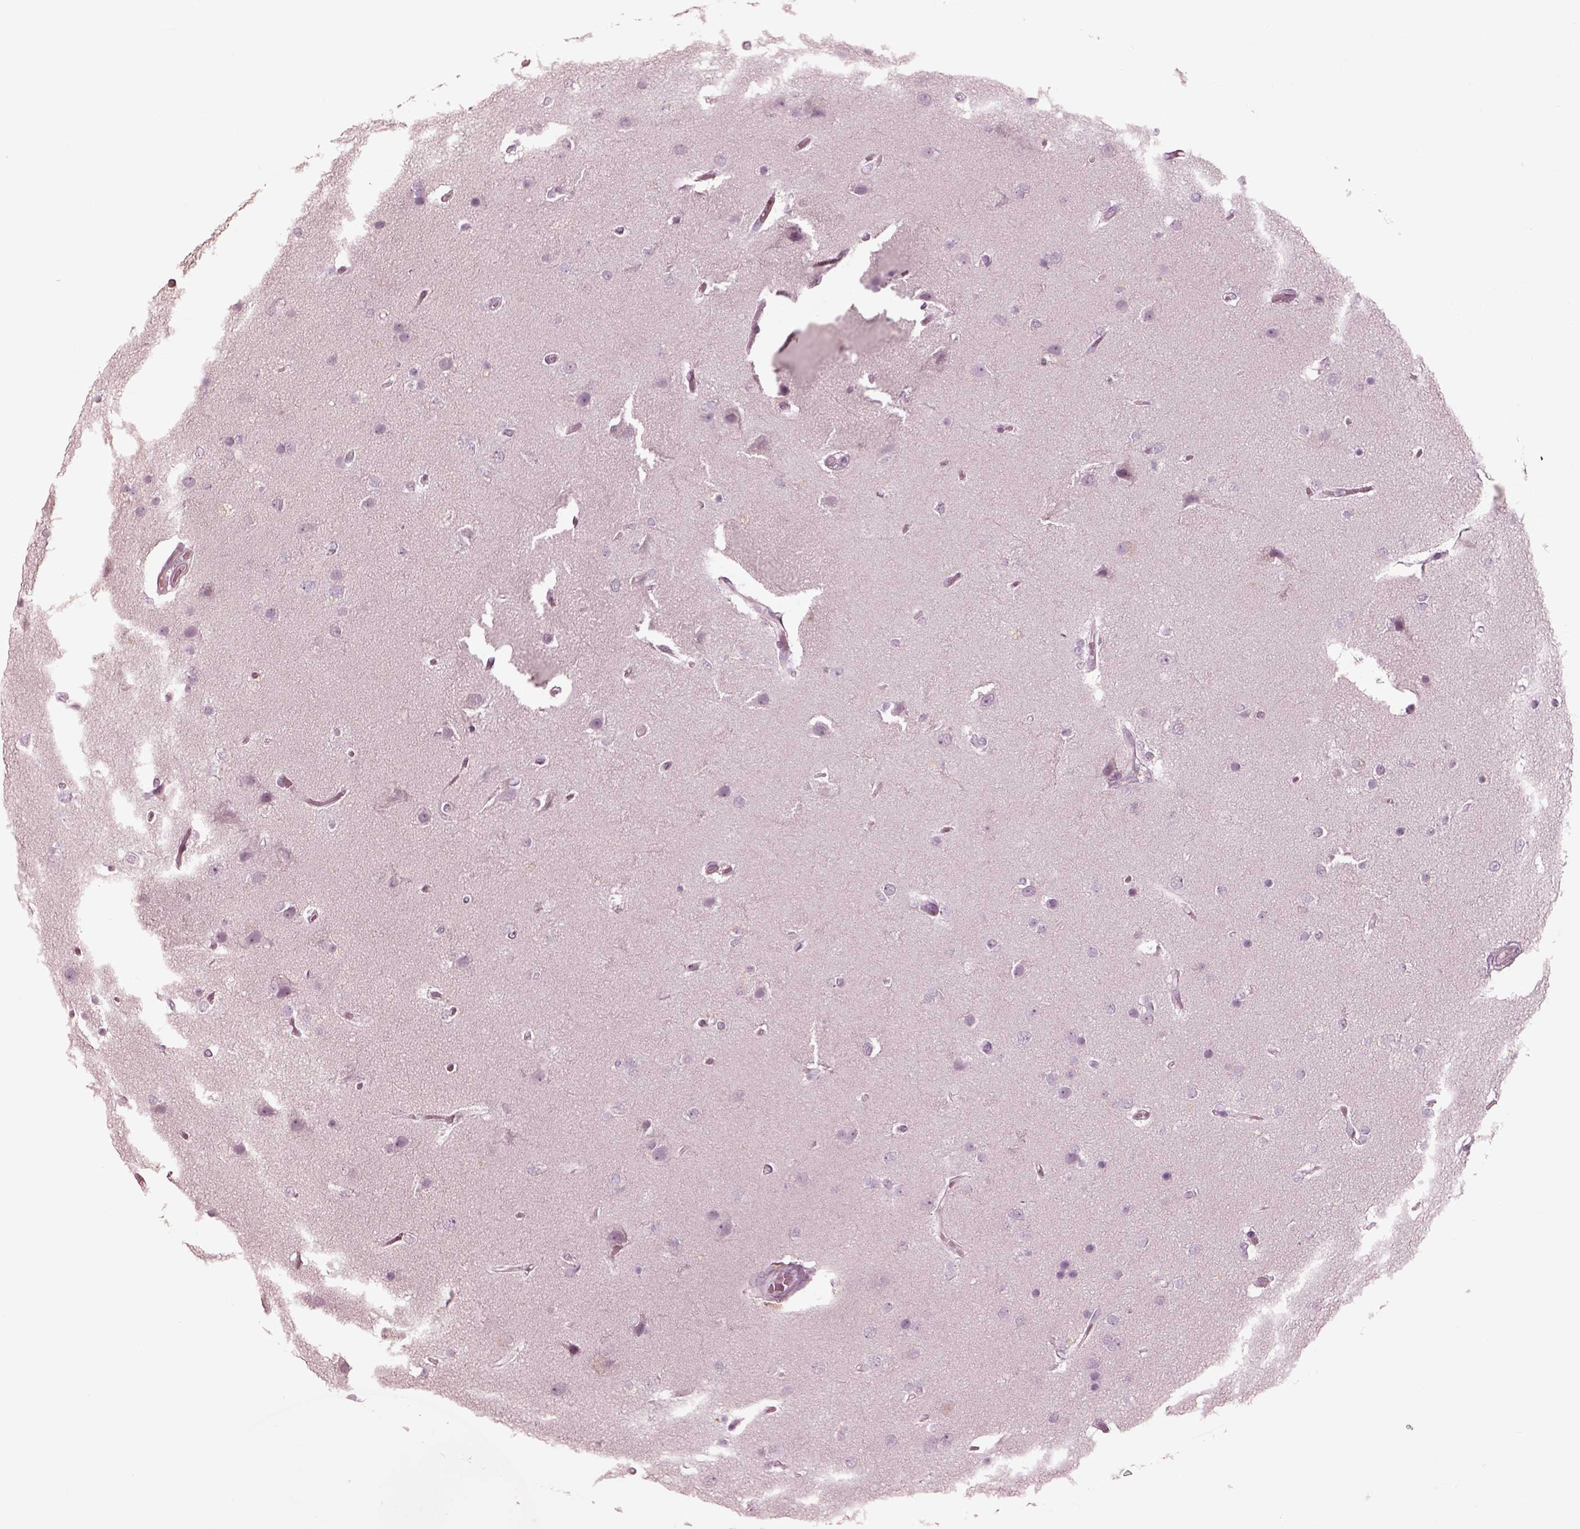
{"staining": {"intensity": "negative", "quantity": "none", "location": "none"}, "tissue": "glioma", "cell_type": "Tumor cells", "image_type": "cancer", "snomed": [{"axis": "morphology", "description": "Glioma, malignant, High grade"}, {"axis": "topography", "description": "Brain"}], "caption": "Immunohistochemistry micrograph of glioma stained for a protein (brown), which exhibits no positivity in tumor cells. The staining is performed using DAB brown chromogen with nuclei counter-stained in using hematoxylin.", "gene": "PDCD1", "patient": {"sex": "female", "age": 61}}